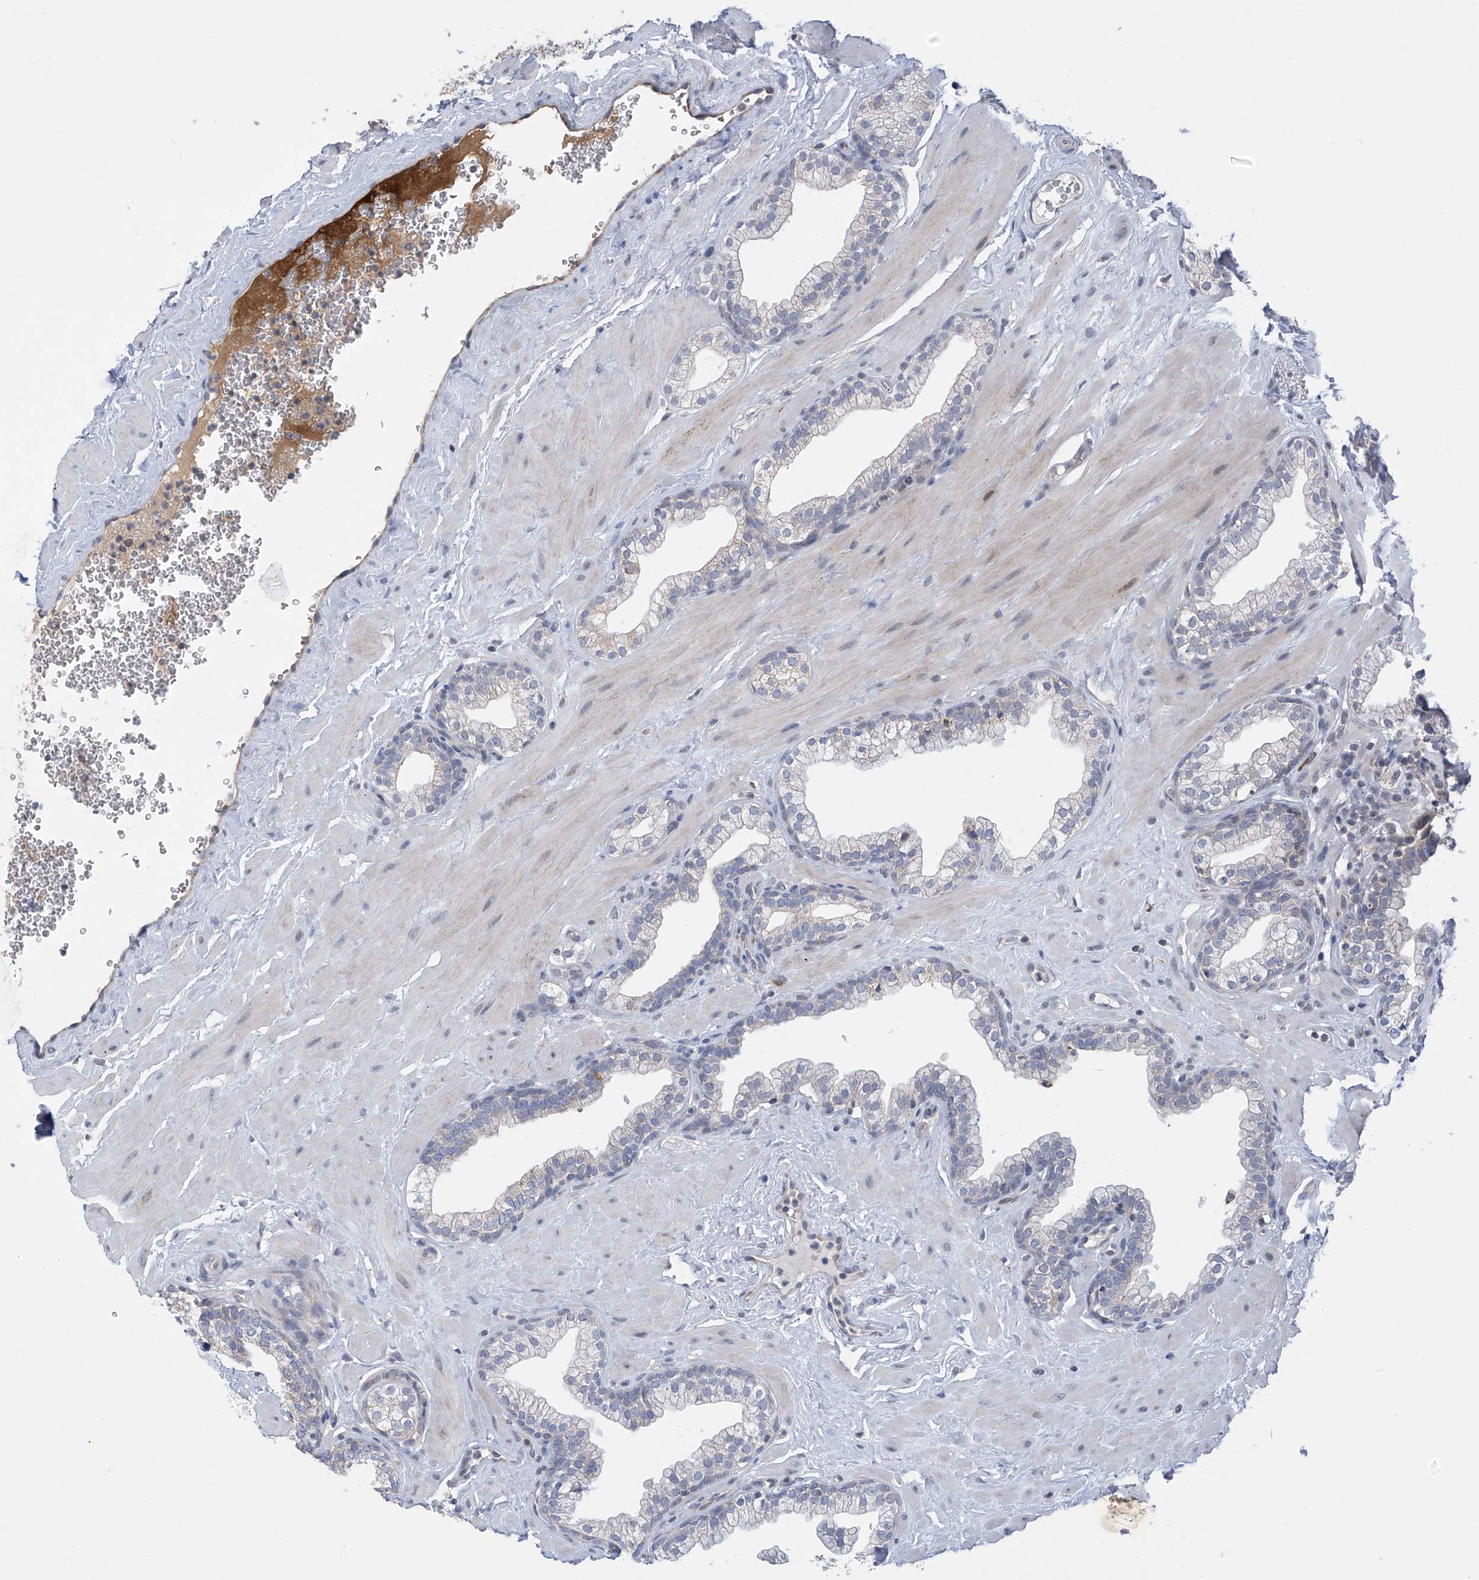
{"staining": {"intensity": "weak", "quantity": "<25%", "location": "cytoplasmic/membranous"}, "tissue": "prostate", "cell_type": "Glandular cells", "image_type": "normal", "snomed": [{"axis": "morphology", "description": "Normal tissue, NOS"}, {"axis": "morphology", "description": "Urothelial carcinoma, Low grade"}, {"axis": "topography", "description": "Urinary bladder"}, {"axis": "topography", "description": "Prostate"}], "caption": "Histopathology image shows no protein staining in glandular cells of unremarkable prostate. (DAB (3,3'-diaminobenzidine) IHC visualized using brightfield microscopy, high magnification).", "gene": "SLCO4A1", "patient": {"sex": "male", "age": 60}}